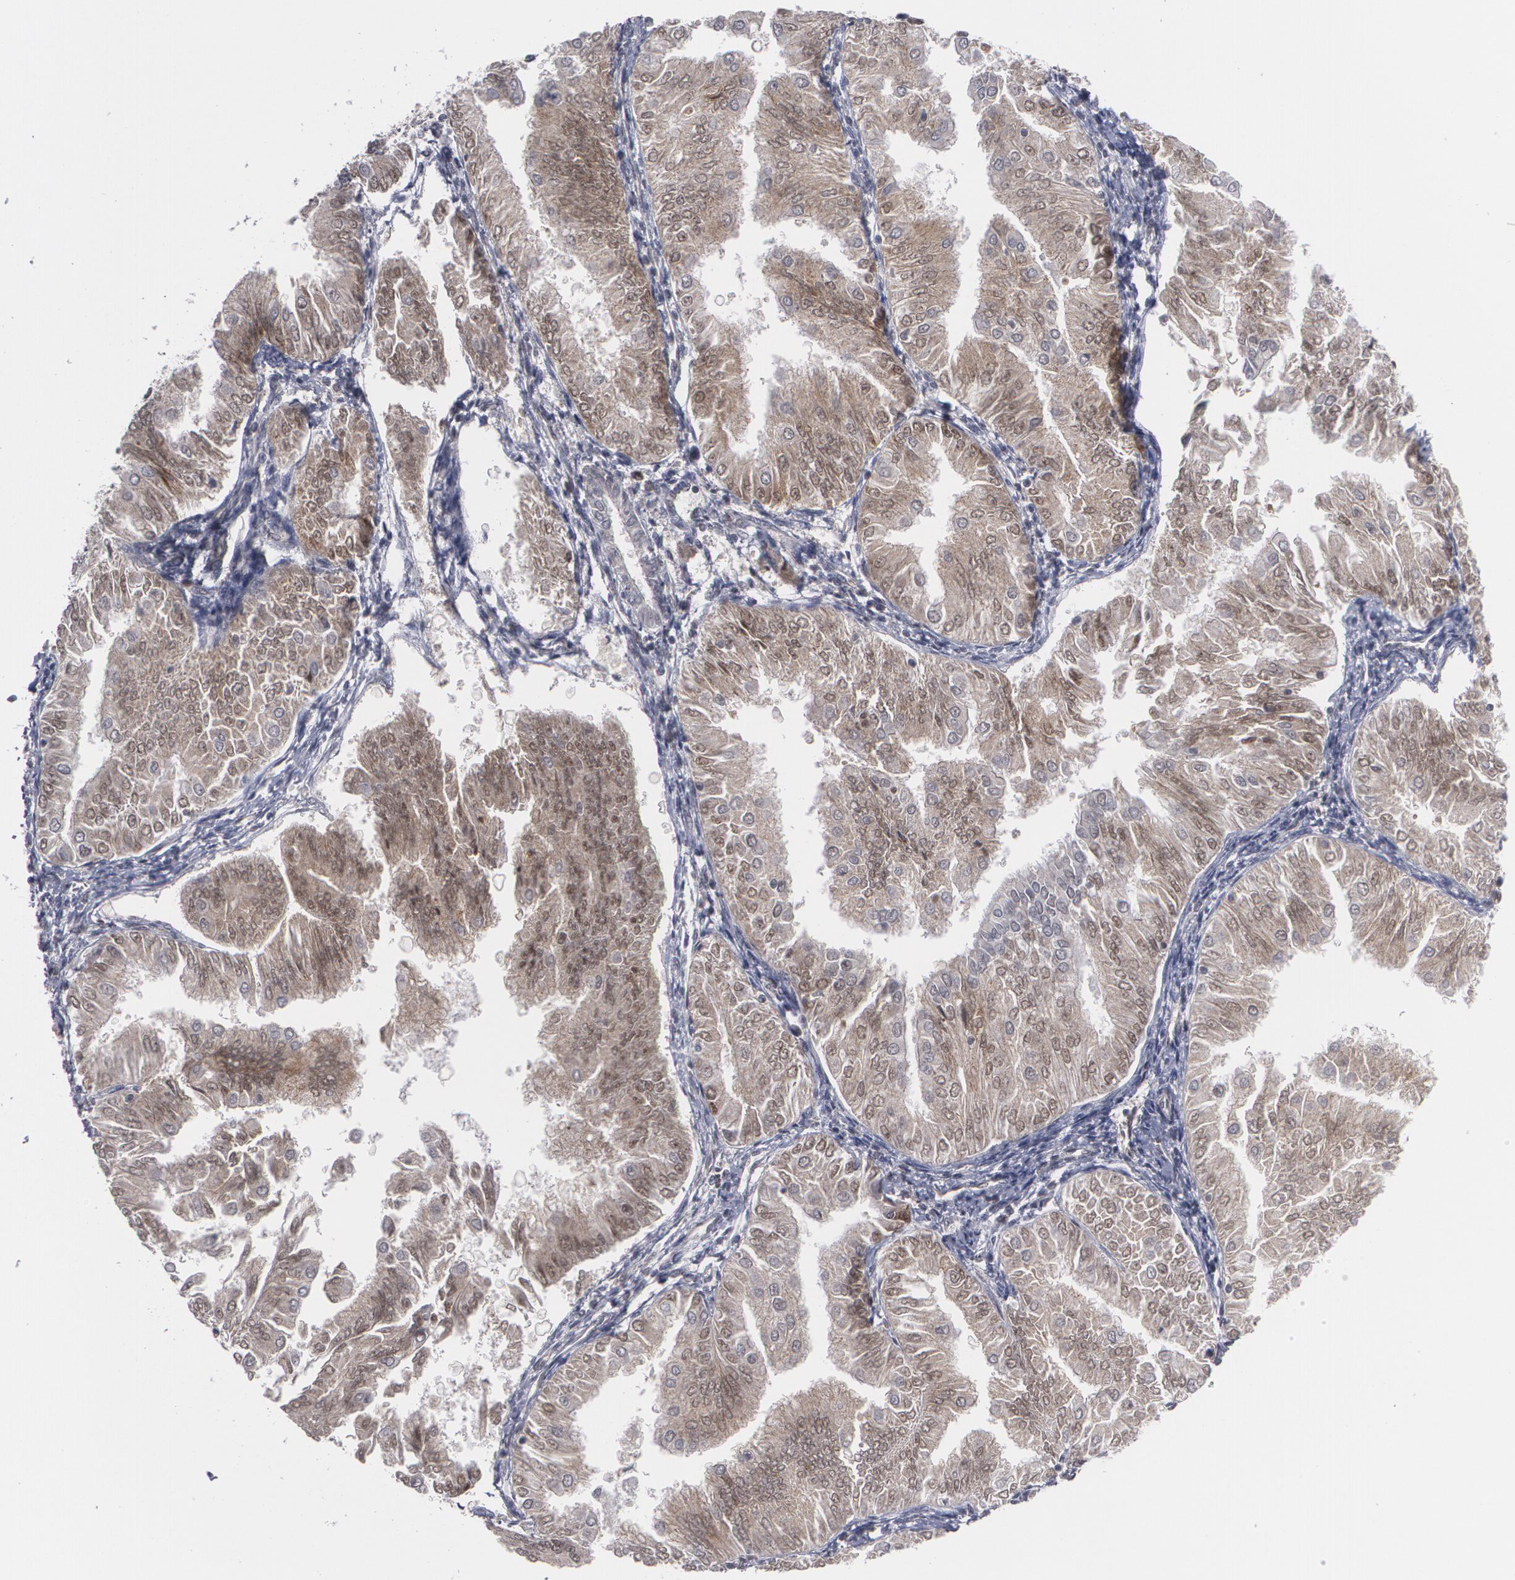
{"staining": {"intensity": "moderate", "quantity": "25%-75%", "location": "nuclear"}, "tissue": "endometrial cancer", "cell_type": "Tumor cells", "image_type": "cancer", "snomed": [{"axis": "morphology", "description": "Adenocarcinoma, NOS"}, {"axis": "topography", "description": "Endometrium"}], "caption": "Endometrial adenocarcinoma tissue reveals moderate nuclear staining in approximately 25%-75% of tumor cells, visualized by immunohistochemistry.", "gene": "INTS6", "patient": {"sex": "female", "age": 53}}